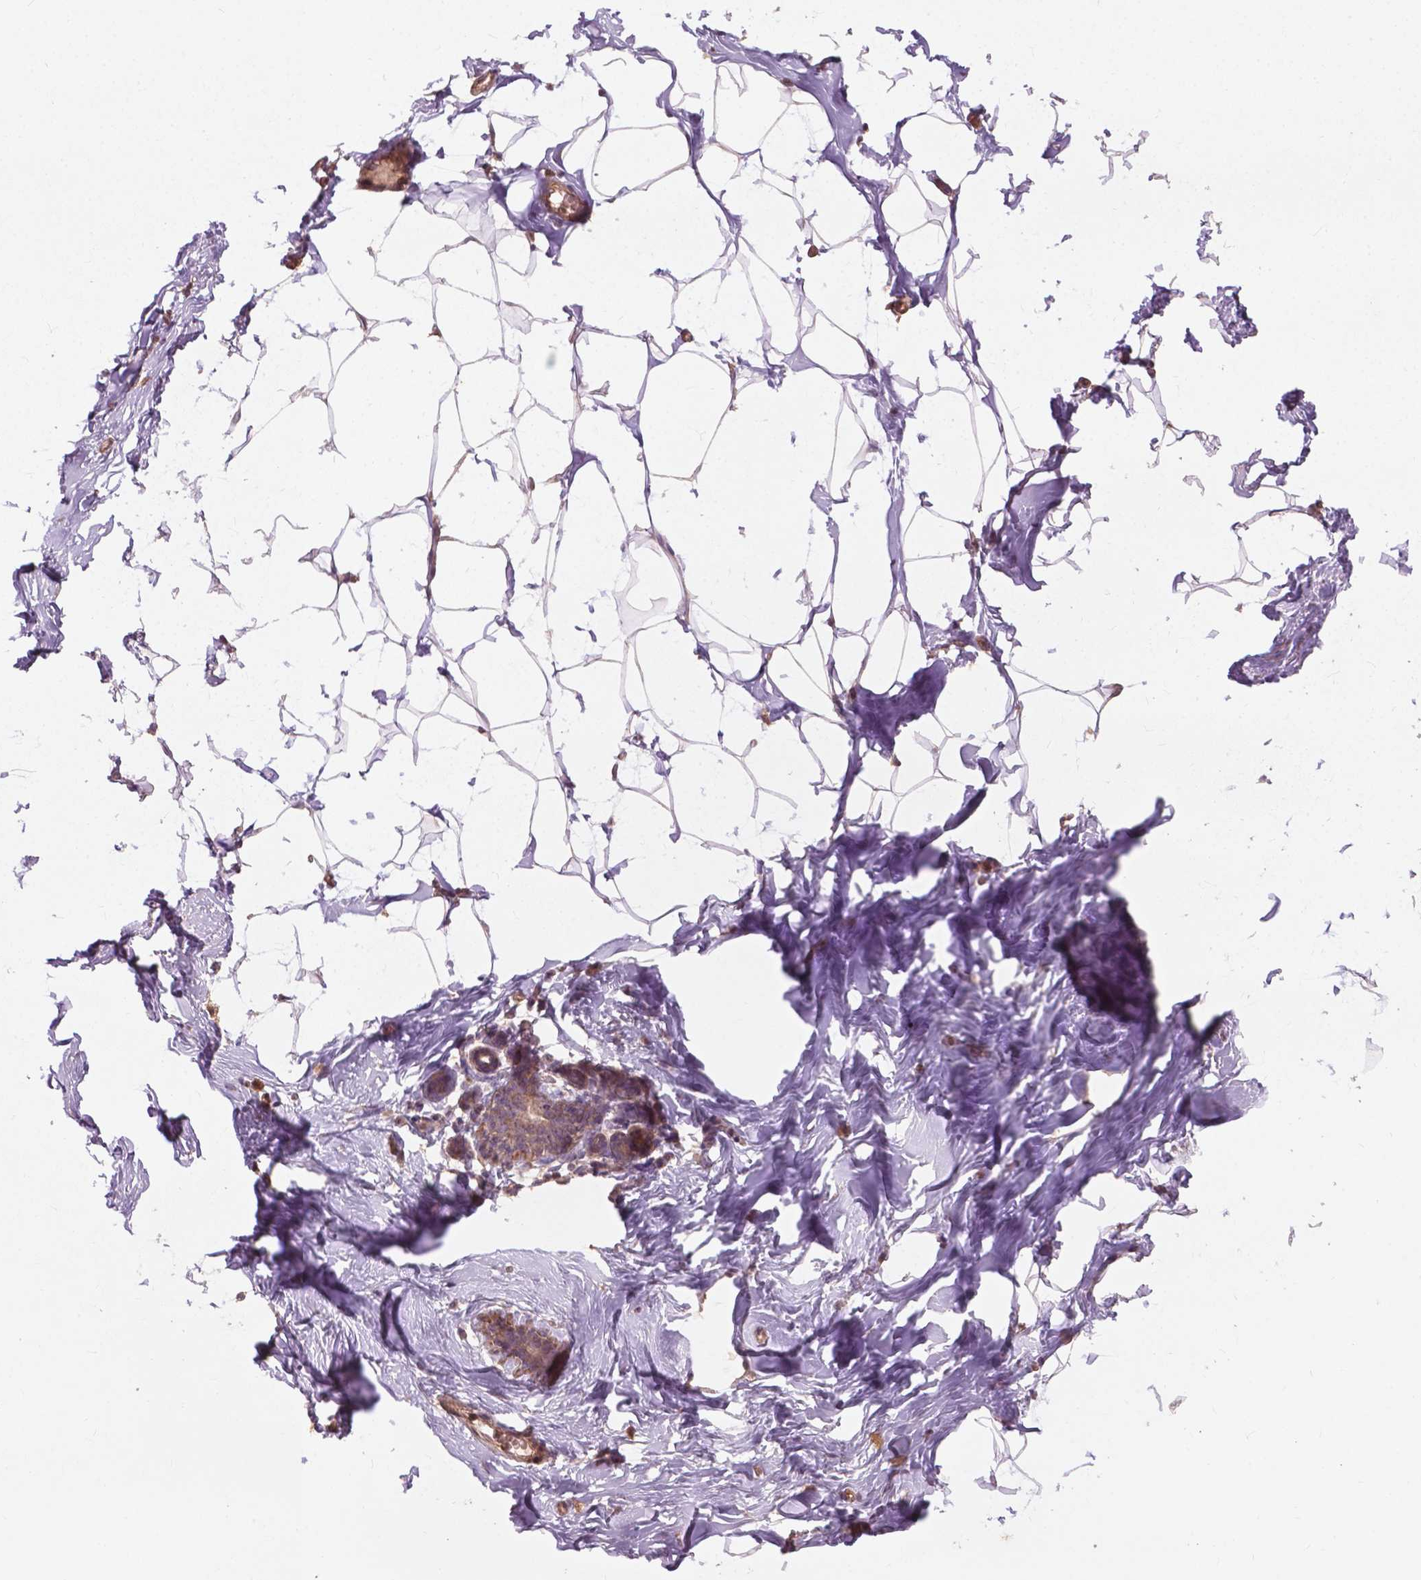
{"staining": {"intensity": "moderate", "quantity": "25%-75%", "location": "cytoplasmic/membranous"}, "tissue": "breast", "cell_type": "Adipocytes", "image_type": "normal", "snomed": [{"axis": "morphology", "description": "Normal tissue, NOS"}, {"axis": "topography", "description": "Breast"}], "caption": "Human breast stained for a protein (brown) exhibits moderate cytoplasmic/membranous positive expression in approximately 25%-75% of adipocytes.", "gene": "CDC42BPA", "patient": {"sex": "female", "age": 32}}